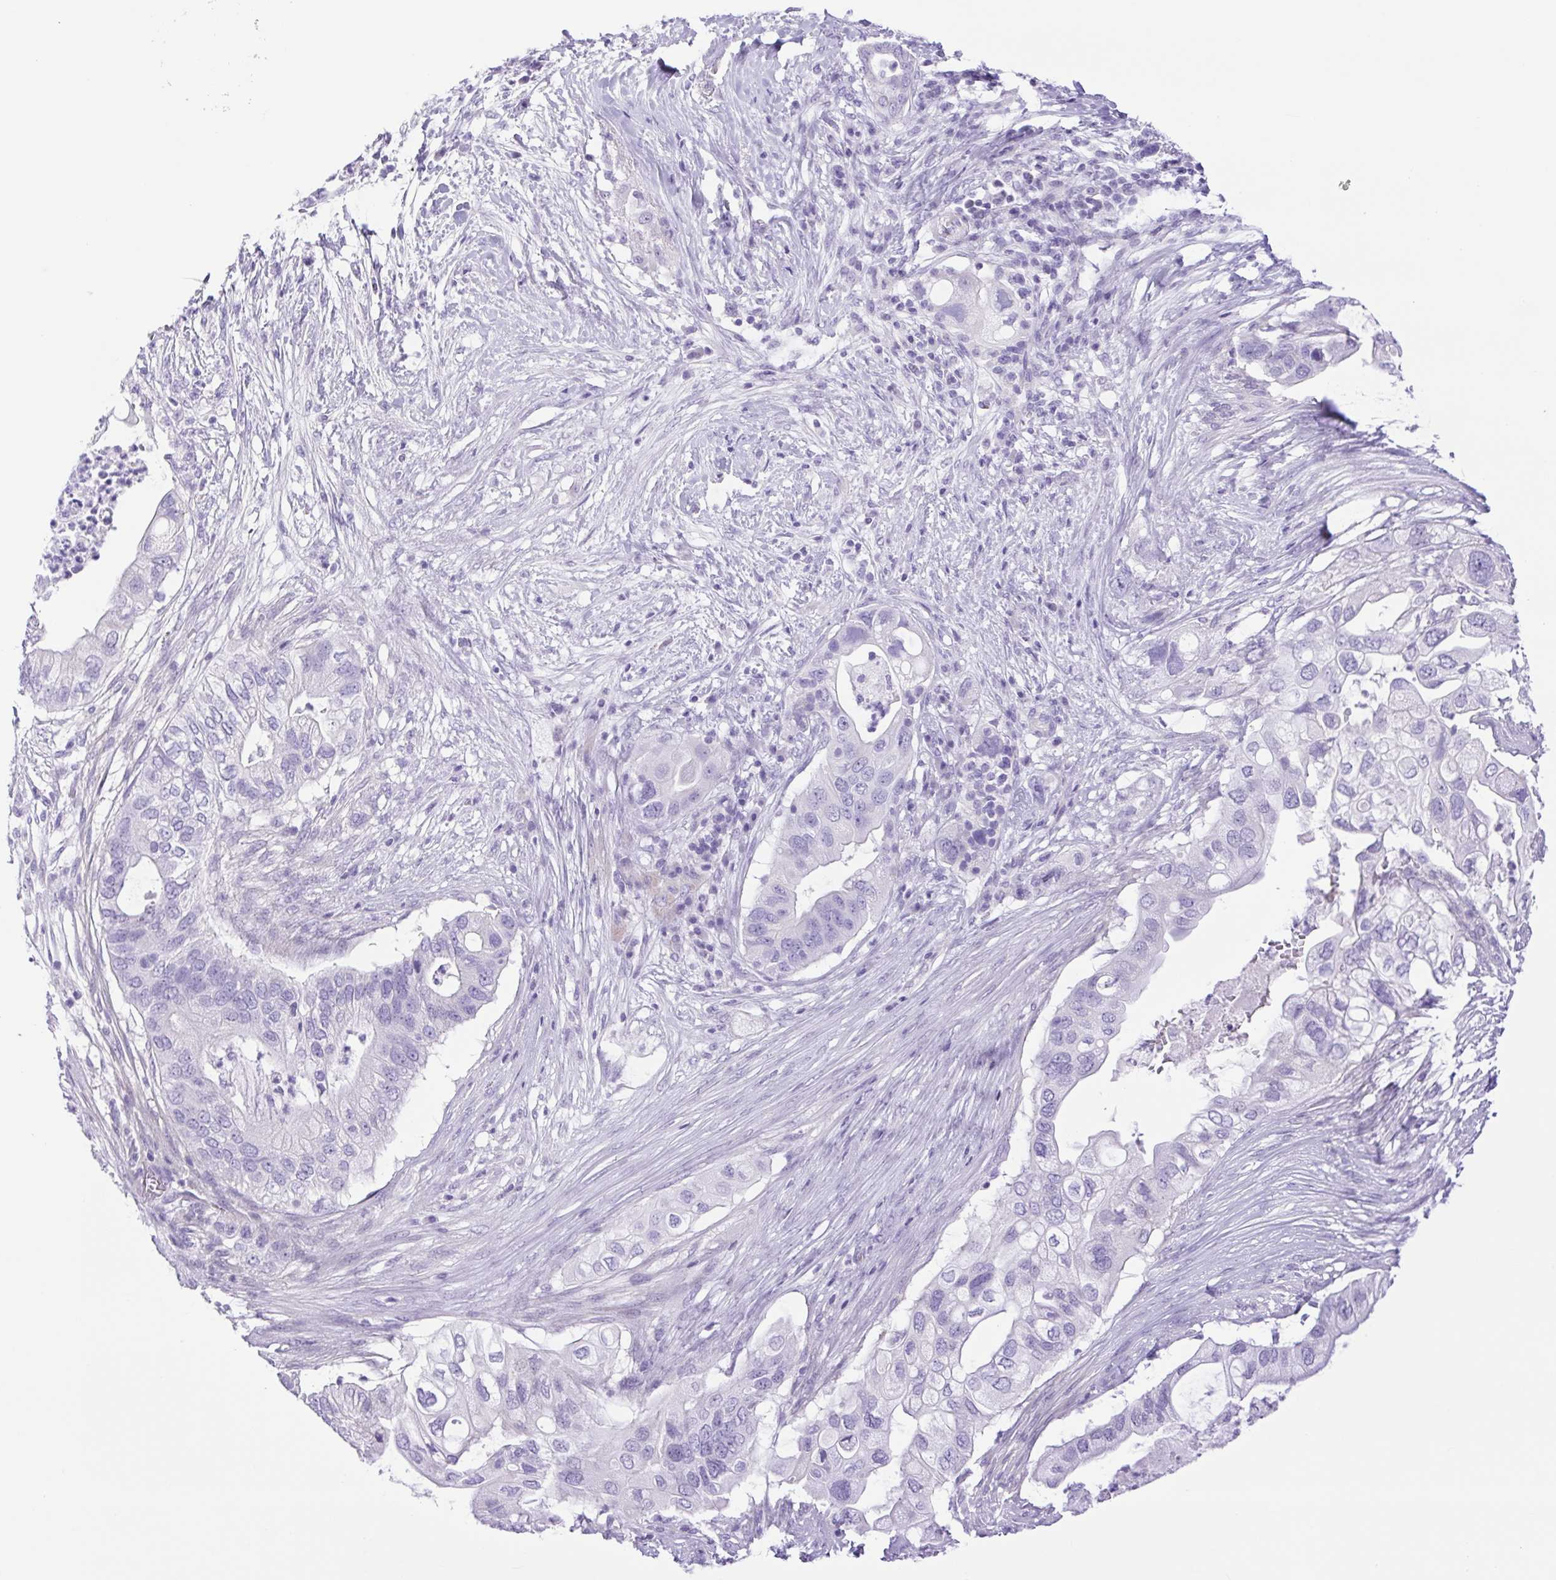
{"staining": {"intensity": "negative", "quantity": "none", "location": "none"}, "tissue": "pancreatic cancer", "cell_type": "Tumor cells", "image_type": "cancer", "snomed": [{"axis": "morphology", "description": "Adenocarcinoma, NOS"}, {"axis": "topography", "description": "Pancreas"}], "caption": "Immunohistochemical staining of human adenocarcinoma (pancreatic) reveals no significant positivity in tumor cells.", "gene": "CDSN", "patient": {"sex": "female", "age": 72}}